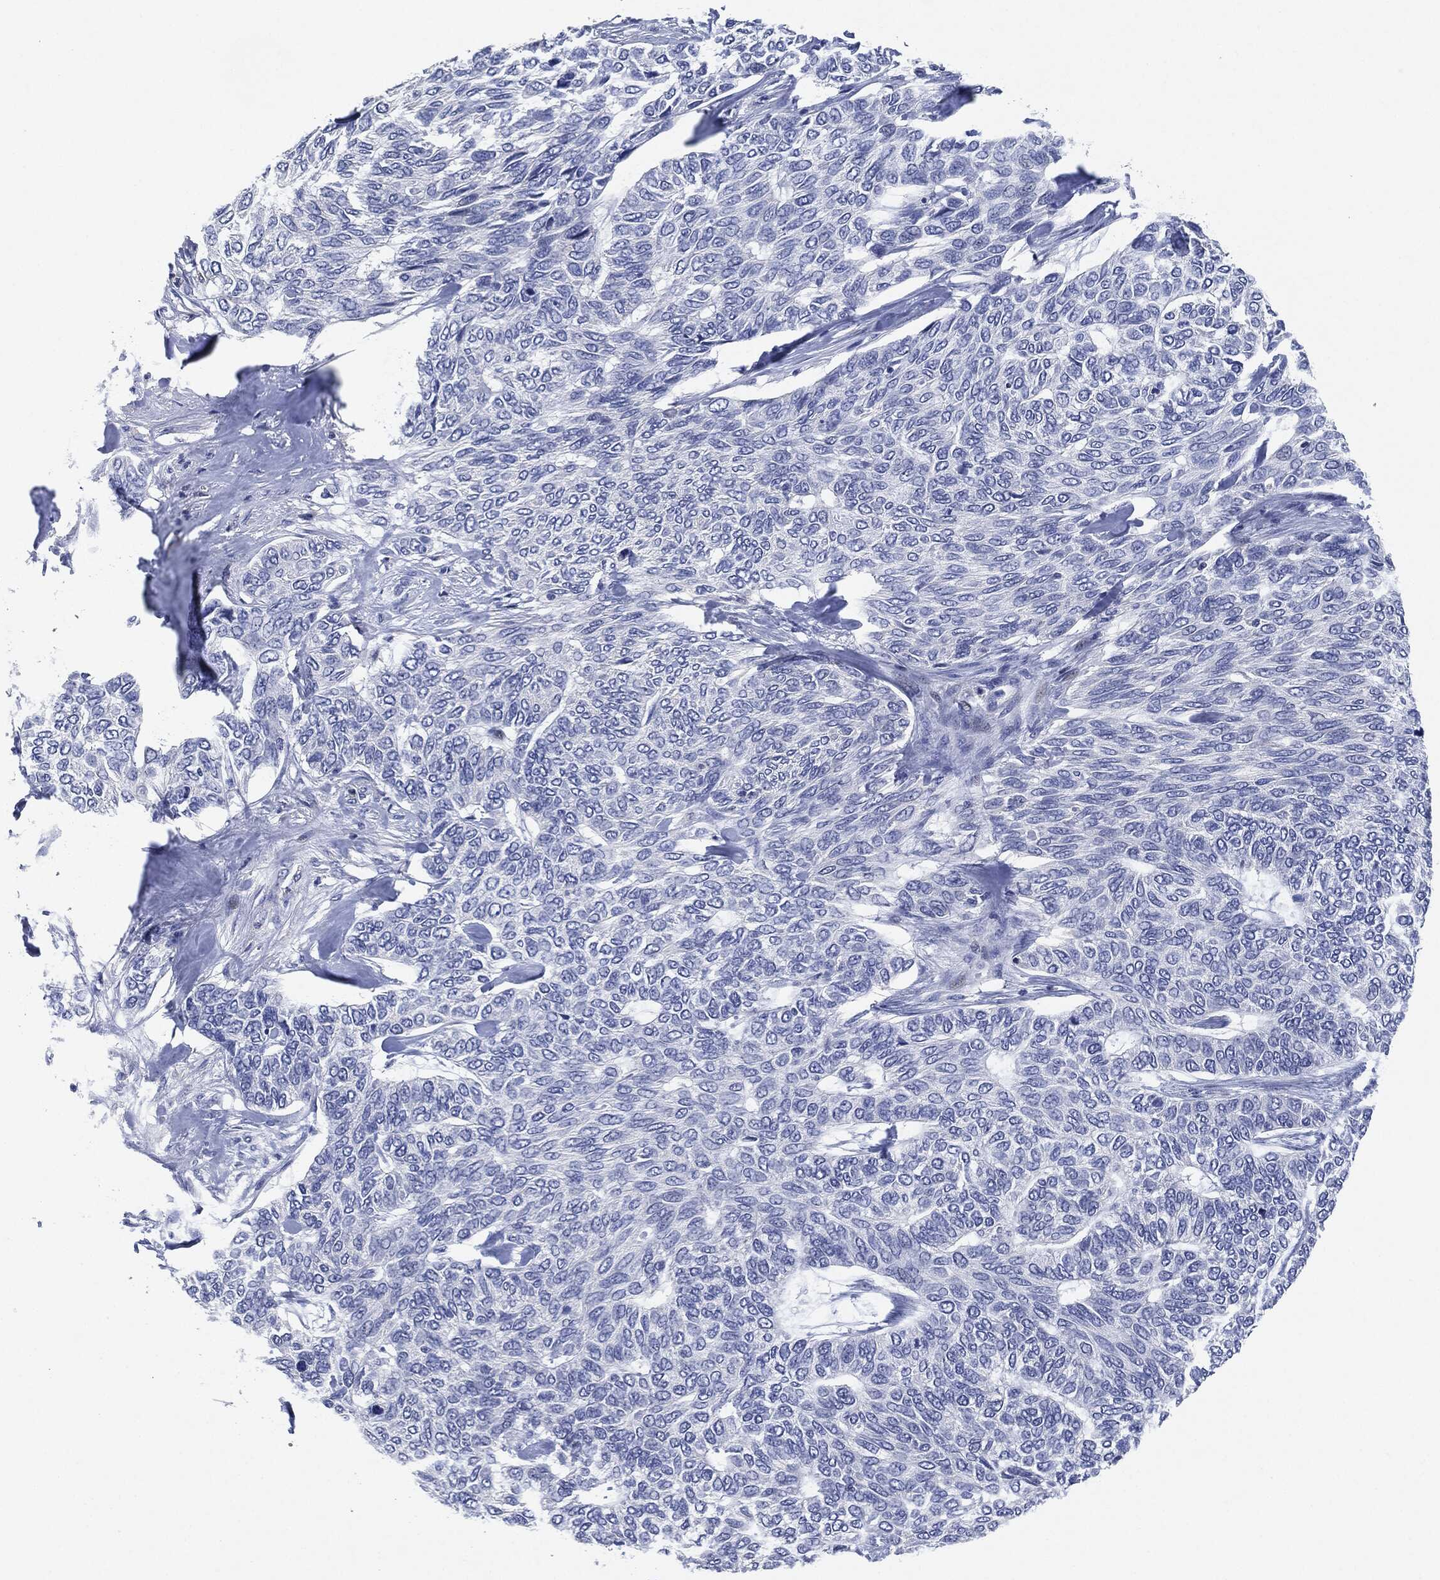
{"staining": {"intensity": "negative", "quantity": "none", "location": "none"}, "tissue": "skin cancer", "cell_type": "Tumor cells", "image_type": "cancer", "snomed": [{"axis": "morphology", "description": "Basal cell carcinoma"}, {"axis": "topography", "description": "Skin"}], "caption": "Immunohistochemistry (IHC) histopathology image of skin cancer stained for a protein (brown), which shows no staining in tumor cells.", "gene": "NTRK1", "patient": {"sex": "female", "age": 65}}